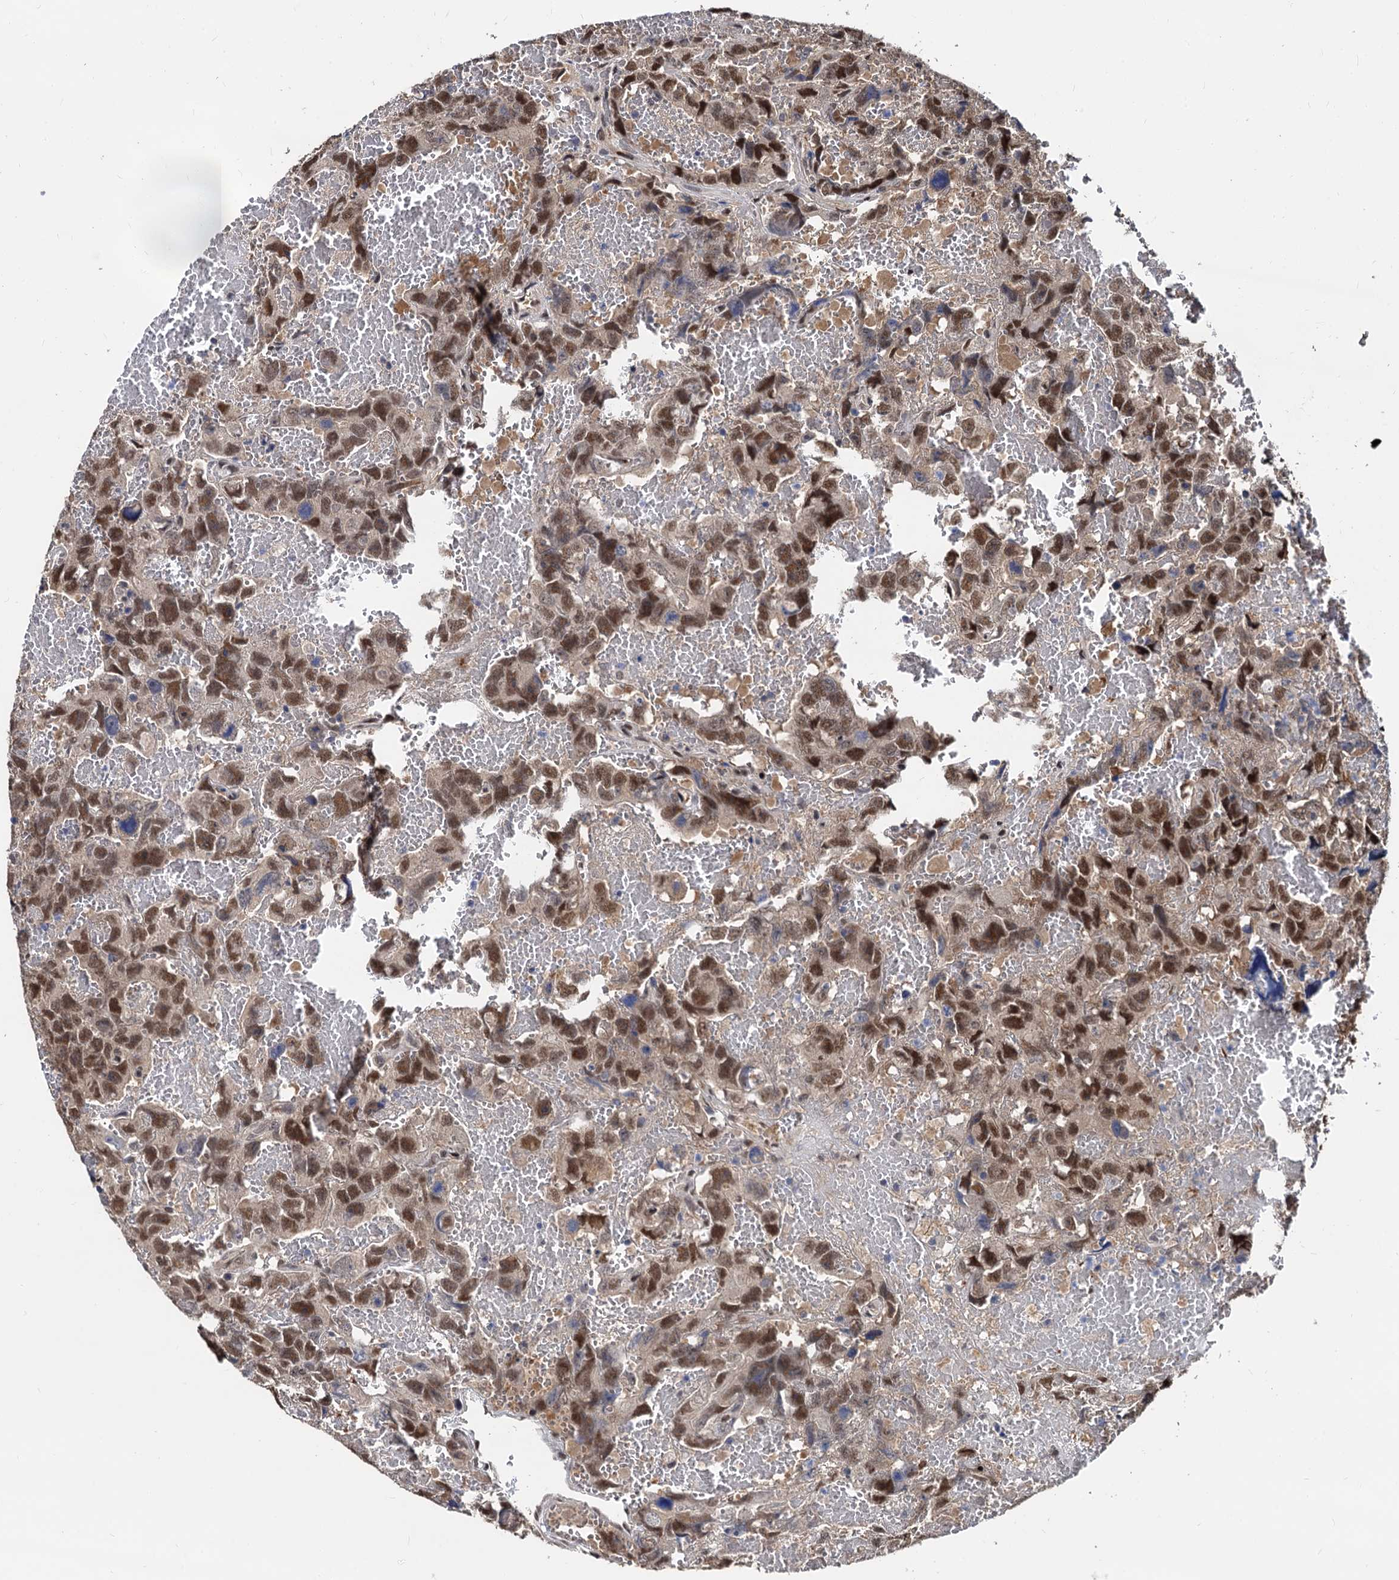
{"staining": {"intensity": "moderate", "quantity": ">75%", "location": "nuclear"}, "tissue": "testis cancer", "cell_type": "Tumor cells", "image_type": "cancer", "snomed": [{"axis": "morphology", "description": "Carcinoma, Embryonal, NOS"}, {"axis": "topography", "description": "Testis"}], "caption": "Human testis cancer stained with a brown dye displays moderate nuclear positive positivity in about >75% of tumor cells.", "gene": "PSMD4", "patient": {"sex": "male", "age": 45}}